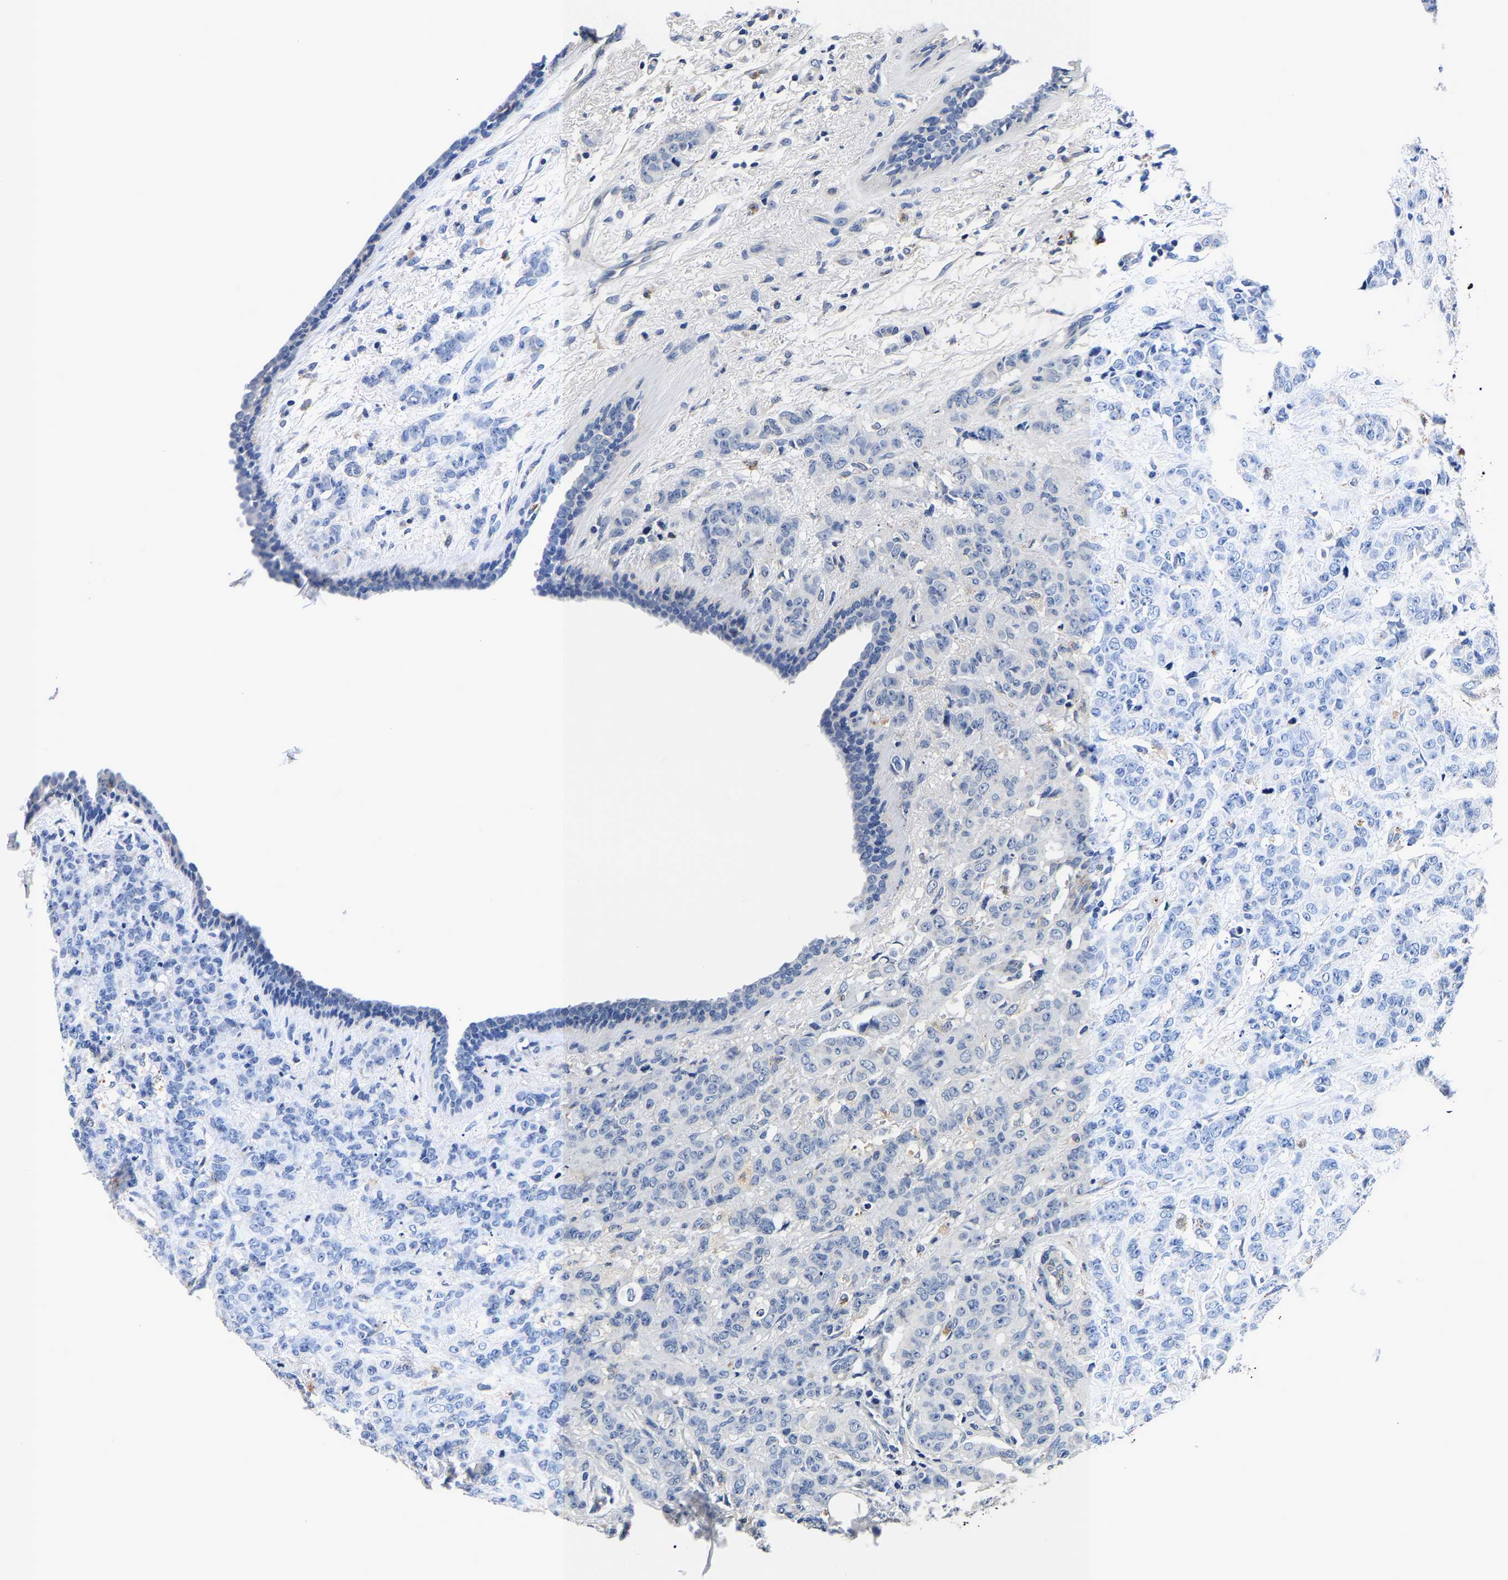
{"staining": {"intensity": "negative", "quantity": "none", "location": "none"}, "tissue": "breast cancer", "cell_type": "Tumor cells", "image_type": "cancer", "snomed": [{"axis": "morphology", "description": "Normal tissue, NOS"}, {"axis": "morphology", "description": "Duct carcinoma"}, {"axis": "topography", "description": "Breast"}], "caption": "There is no significant positivity in tumor cells of breast invasive ductal carcinoma. (DAB immunohistochemistry (IHC) with hematoxylin counter stain).", "gene": "GRN", "patient": {"sex": "female", "age": 40}}